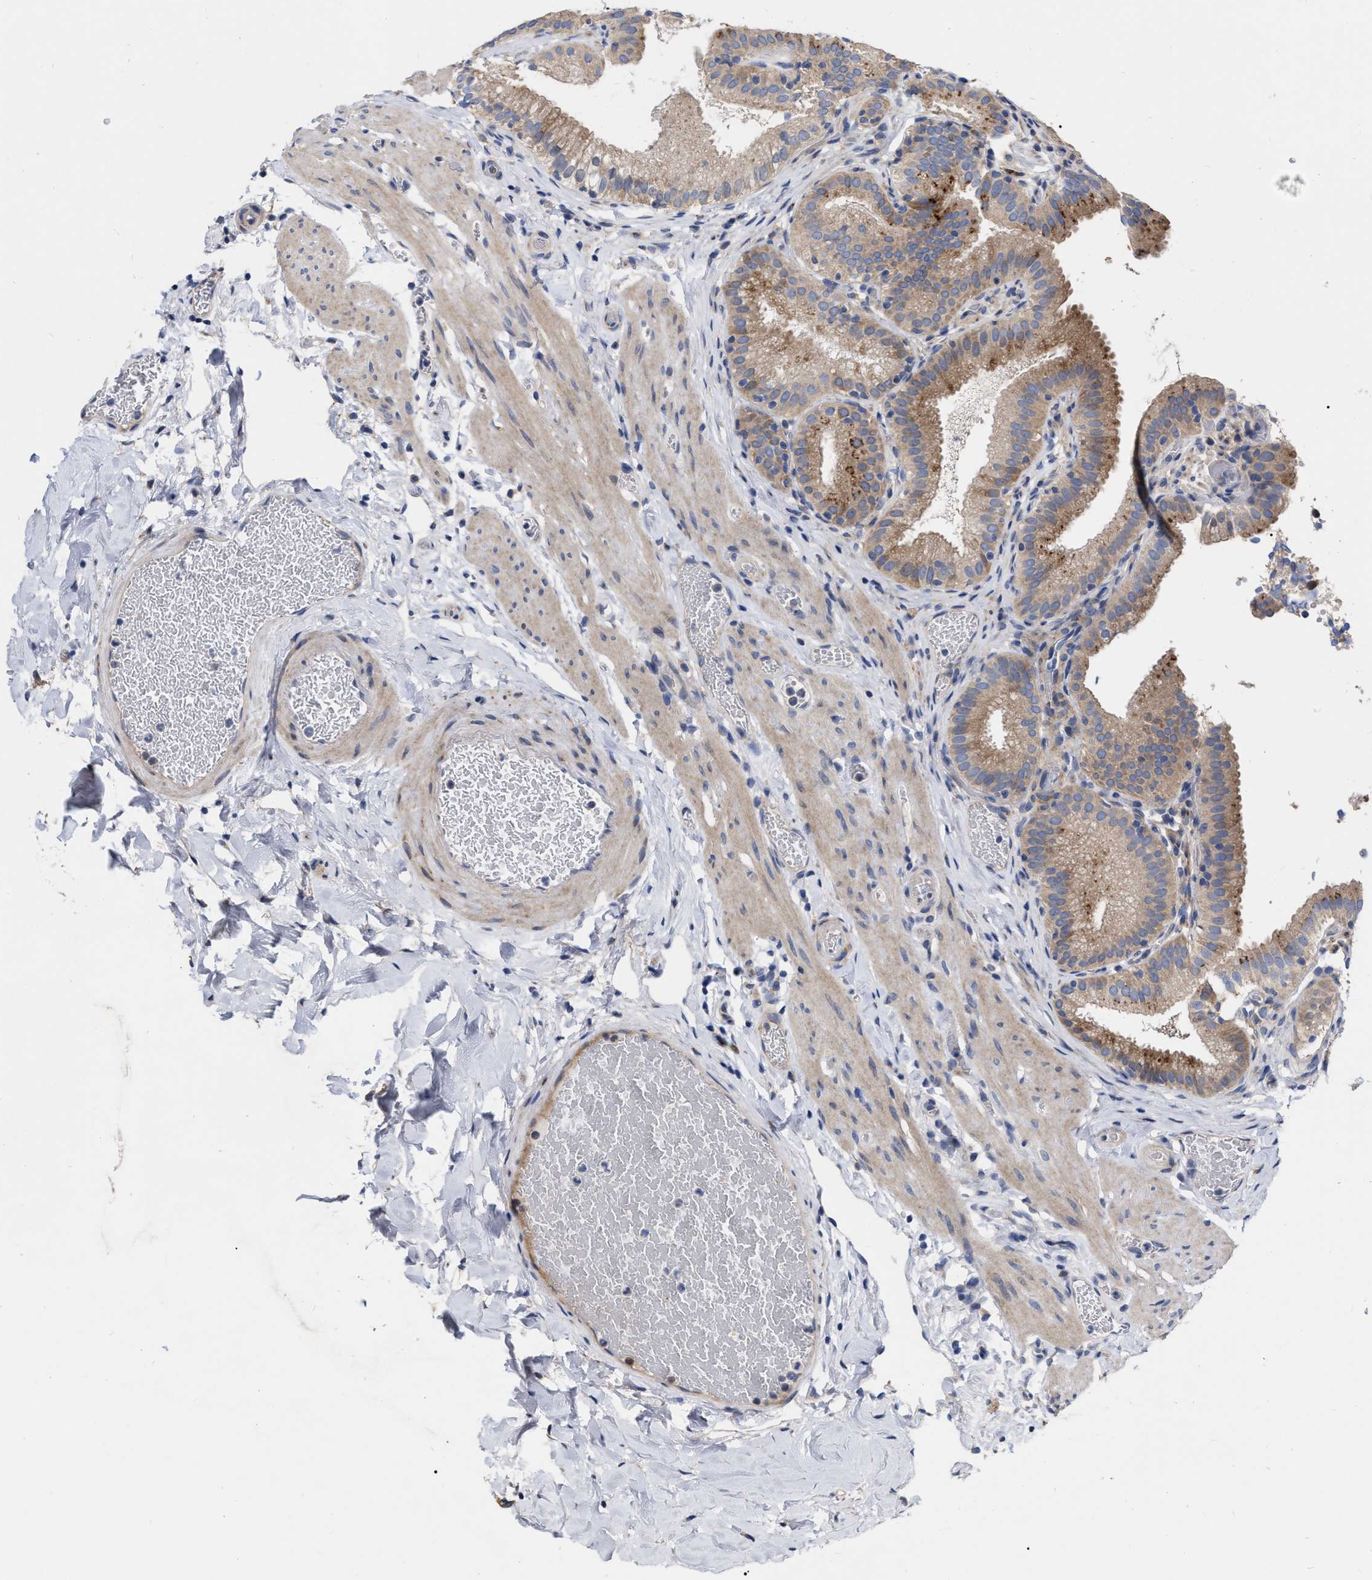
{"staining": {"intensity": "moderate", "quantity": ">75%", "location": "cytoplasmic/membranous"}, "tissue": "gallbladder", "cell_type": "Glandular cells", "image_type": "normal", "snomed": [{"axis": "morphology", "description": "Normal tissue, NOS"}, {"axis": "topography", "description": "Gallbladder"}], "caption": "The immunohistochemical stain shows moderate cytoplasmic/membranous positivity in glandular cells of unremarkable gallbladder.", "gene": "MLST8", "patient": {"sex": "male", "age": 54}}